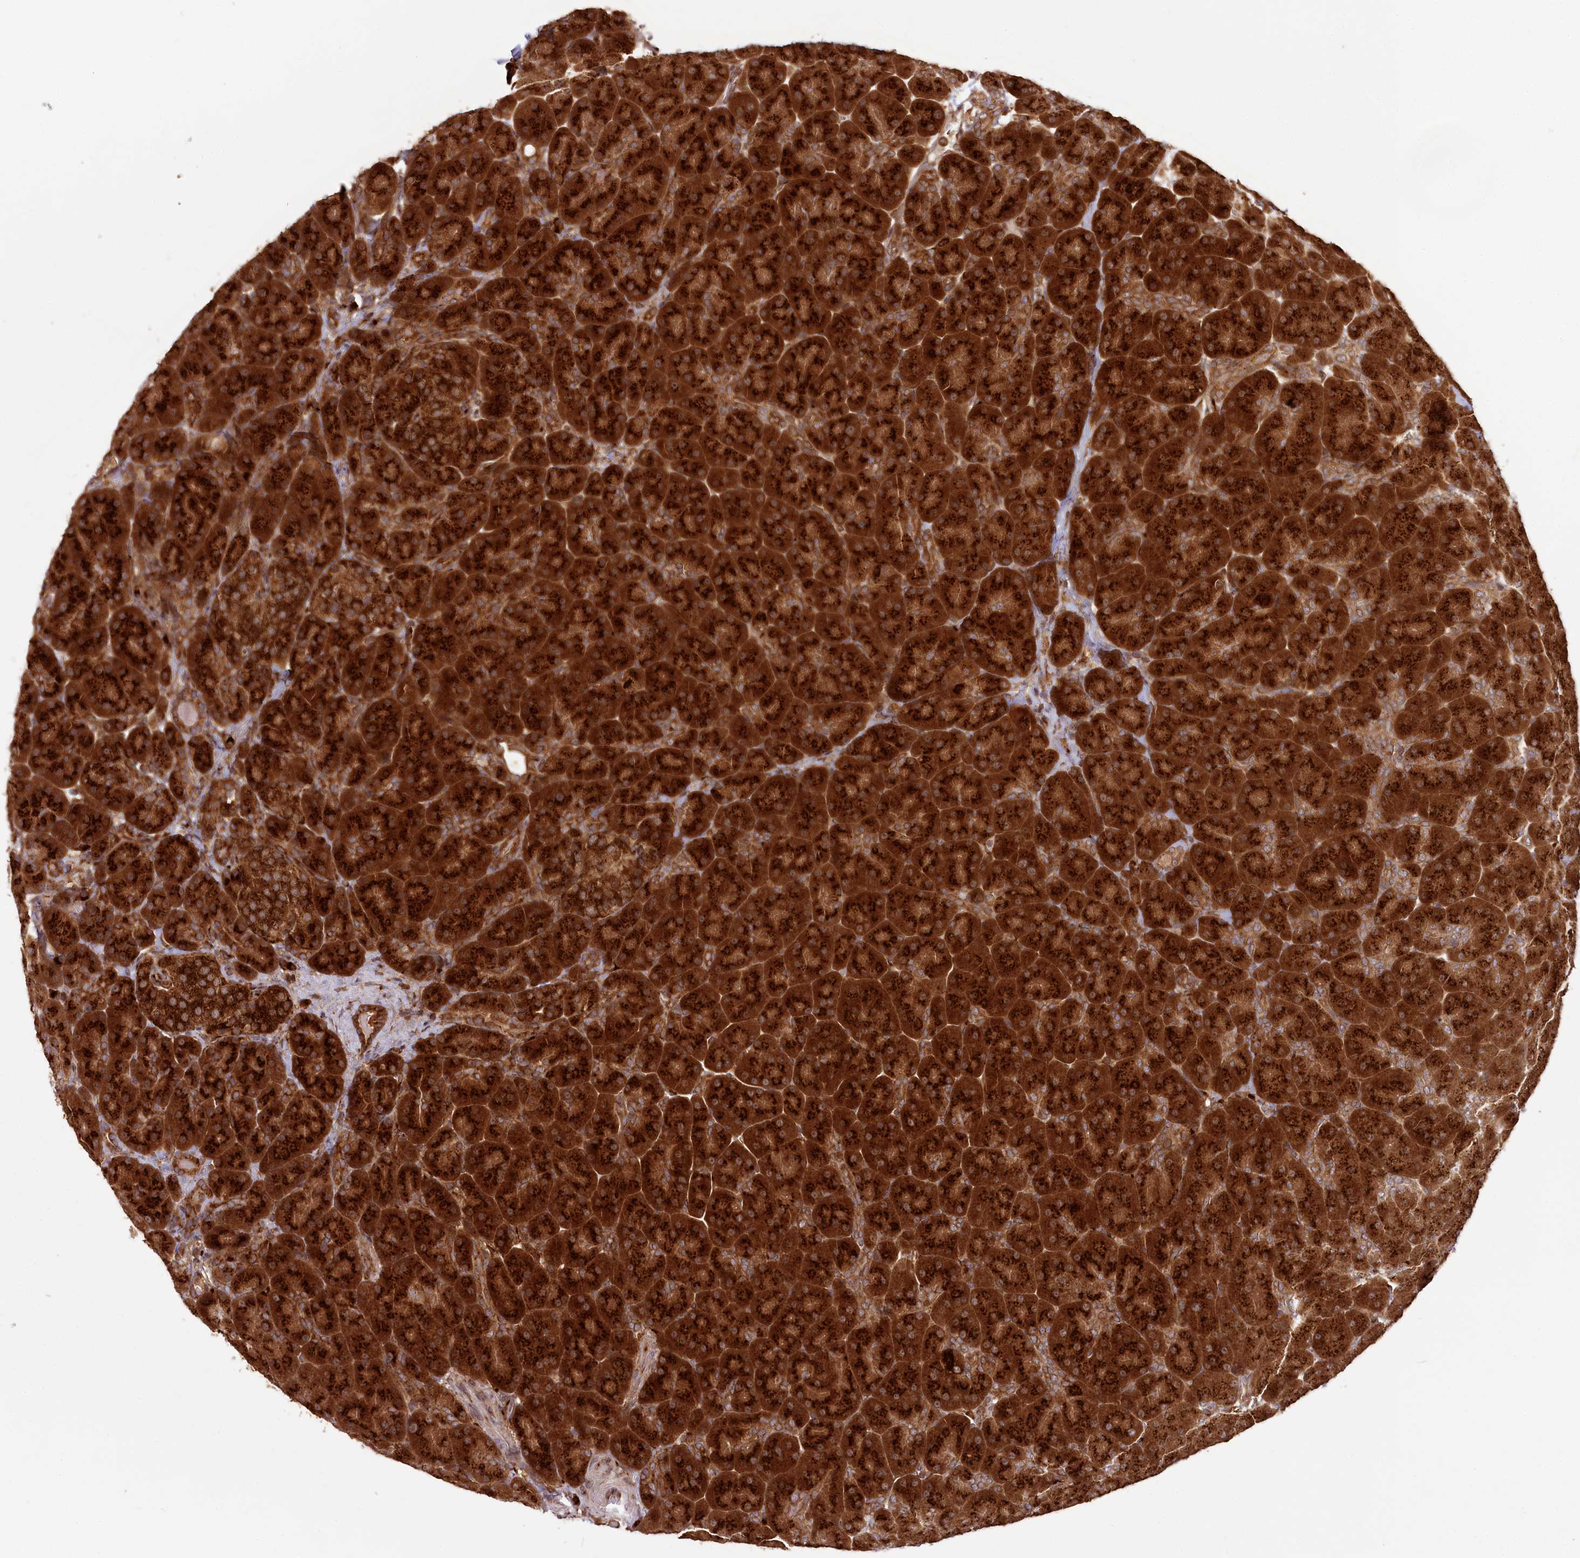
{"staining": {"intensity": "strong", "quantity": ">75%", "location": "cytoplasmic/membranous"}, "tissue": "pancreas", "cell_type": "Exocrine glandular cells", "image_type": "normal", "snomed": [{"axis": "morphology", "description": "Normal tissue, NOS"}, {"axis": "topography", "description": "Pancreas"}], "caption": "This photomicrograph demonstrates IHC staining of unremarkable human pancreas, with high strong cytoplasmic/membranous staining in approximately >75% of exocrine glandular cells.", "gene": "COPG1", "patient": {"sex": "male", "age": 66}}